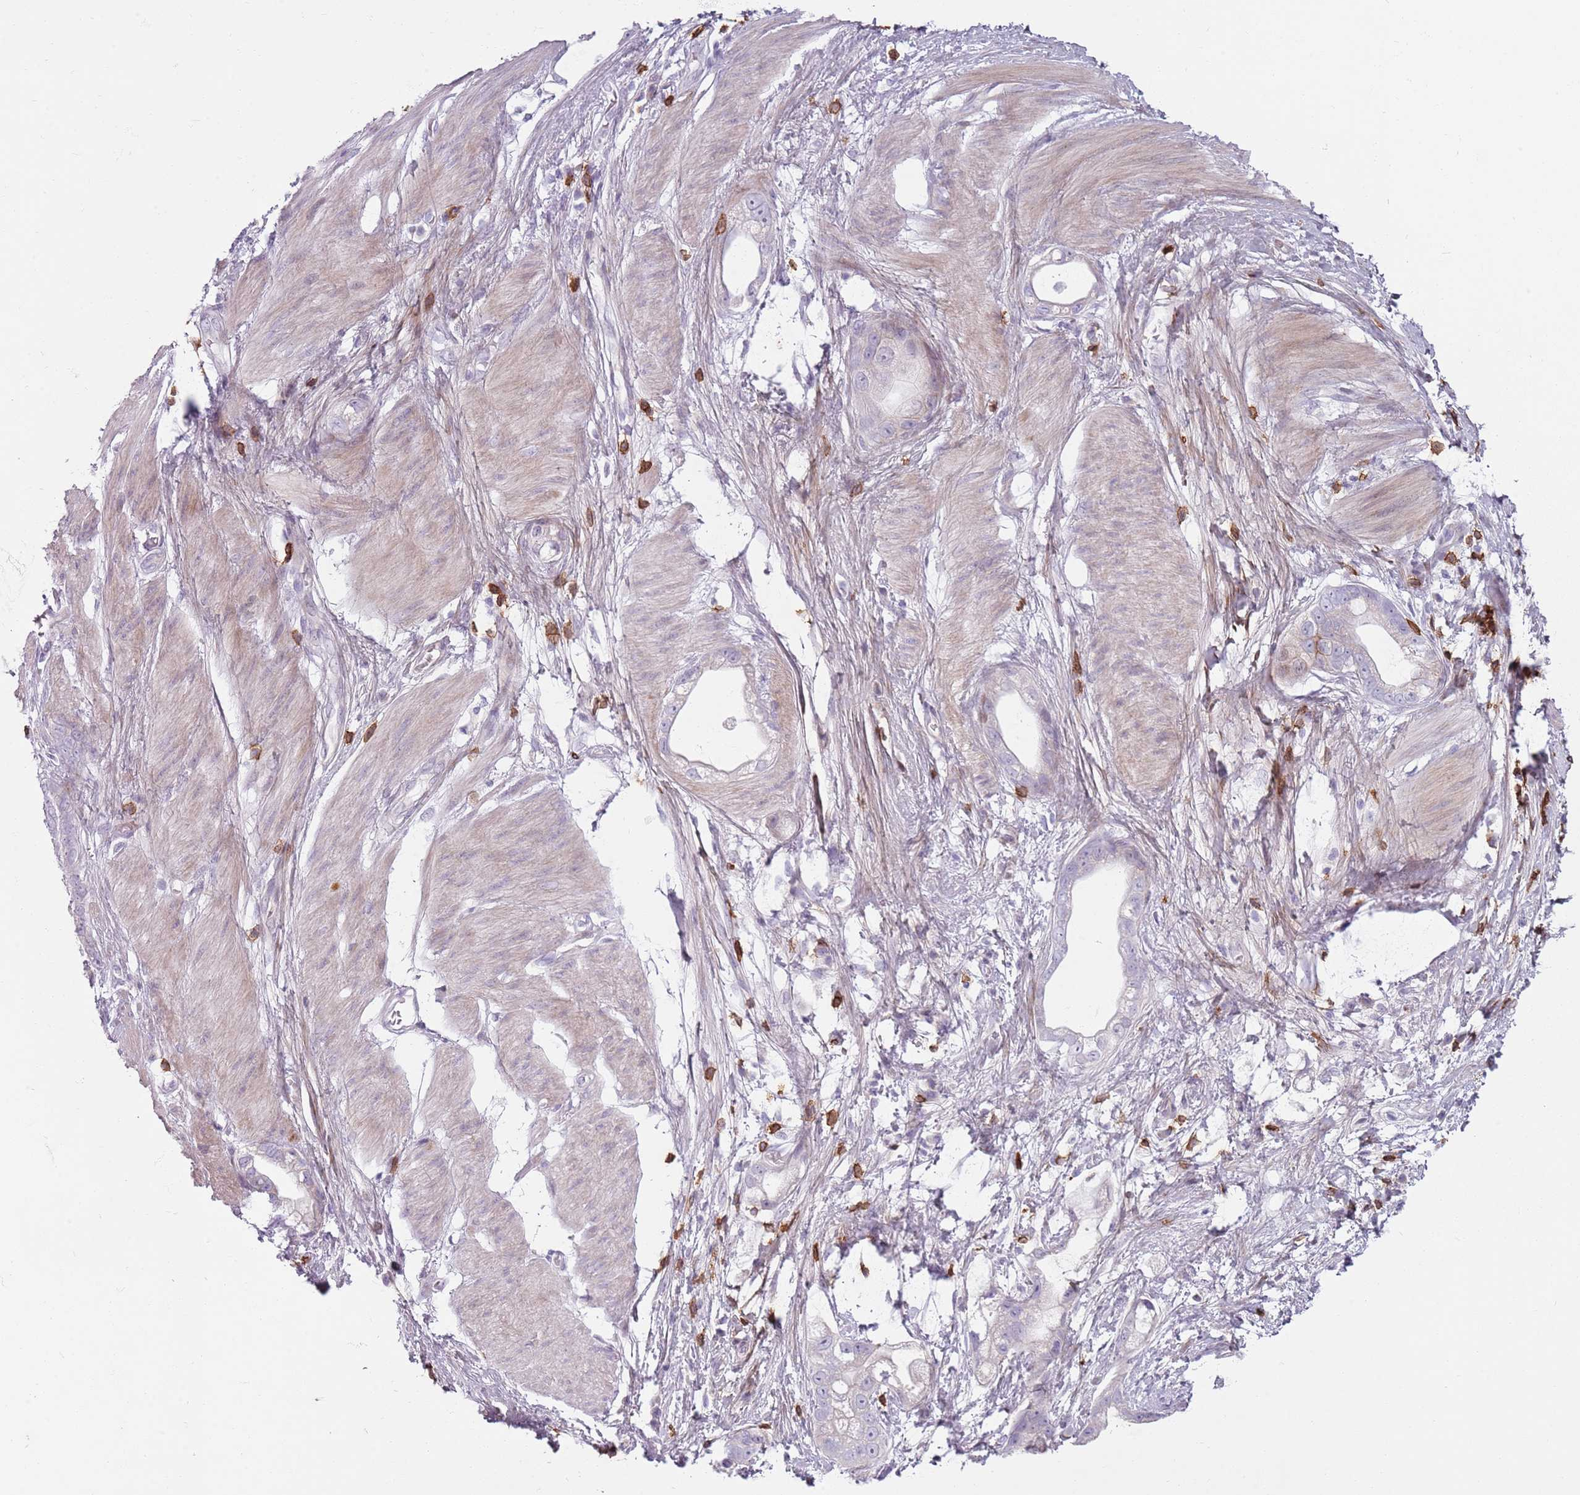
{"staining": {"intensity": "negative", "quantity": "none", "location": "none"}, "tissue": "stomach cancer", "cell_type": "Tumor cells", "image_type": "cancer", "snomed": [{"axis": "morphology", "description": "Adenocarcinoma, NOS"}, {"axis": "topography", "description": "Stomach"}], "caption": "Stomach cancer was stained to show a protein in brown. There is no significant expression in tumor cells.", "gene": "ZNF583", "patient": {"sex": "male", "age": 55}}